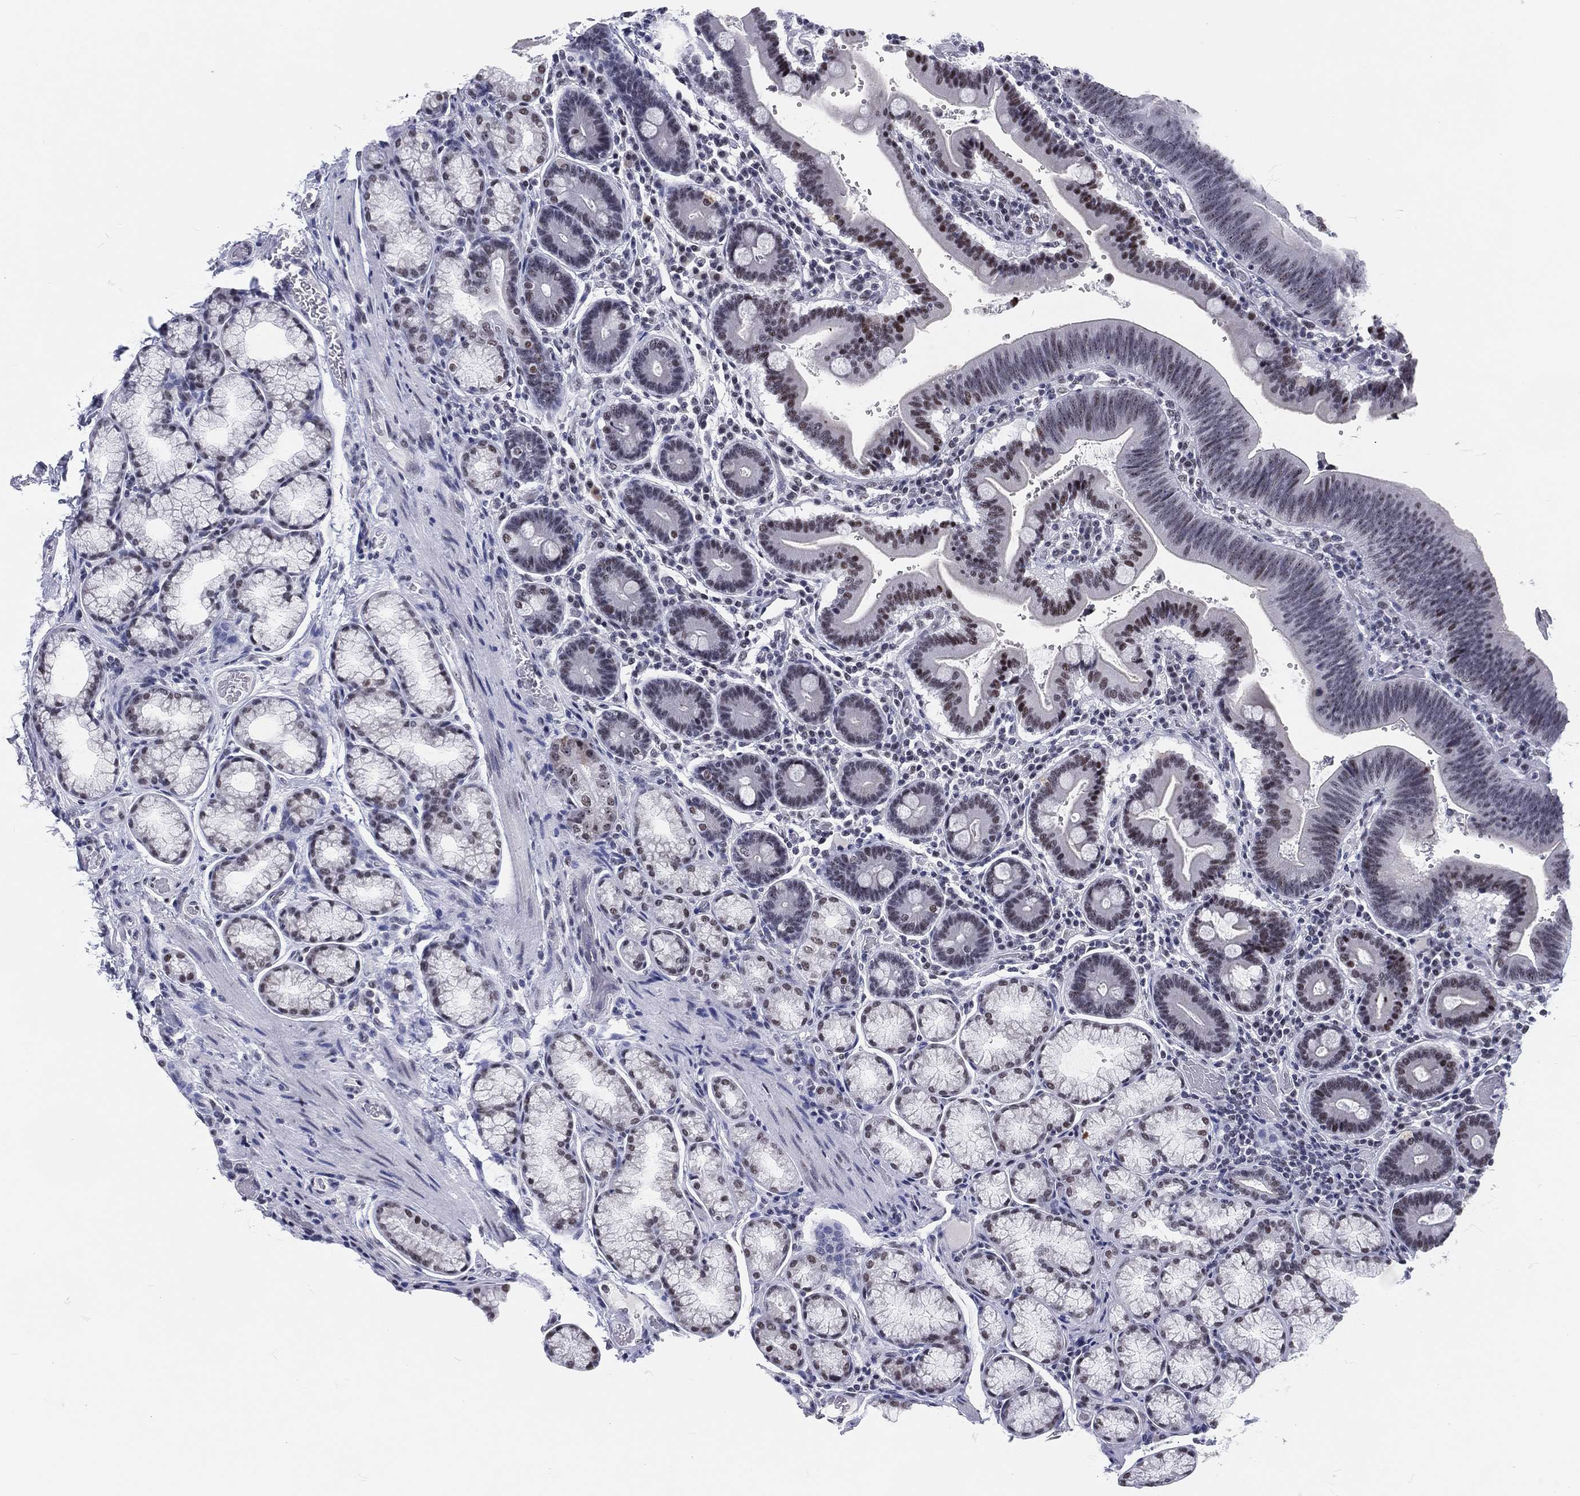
{"staining": {"intensity": "moderate", "quantity": "25%-75%", "location": "nuclear"}, "tissue": "duodenum", "cell_type": "Glandular cells", "image_type": "normal", "snomed": [{"axis": "morphology", "description": "Normal tissue, NOS"}, {"axis": "topography", "description": "Duodenum"}], "caption": "Immunohistochemistry (IHC) micrograph of unremarkable duodenum: duodenum stained using IHC reveals medium levels of moderate protein expression localized specifically in the nuclear of glandular cells, appearing as a nuclear brown color.", "gene": "MAPK8IP1", "patient": {"sex": "female", "age": 62}}